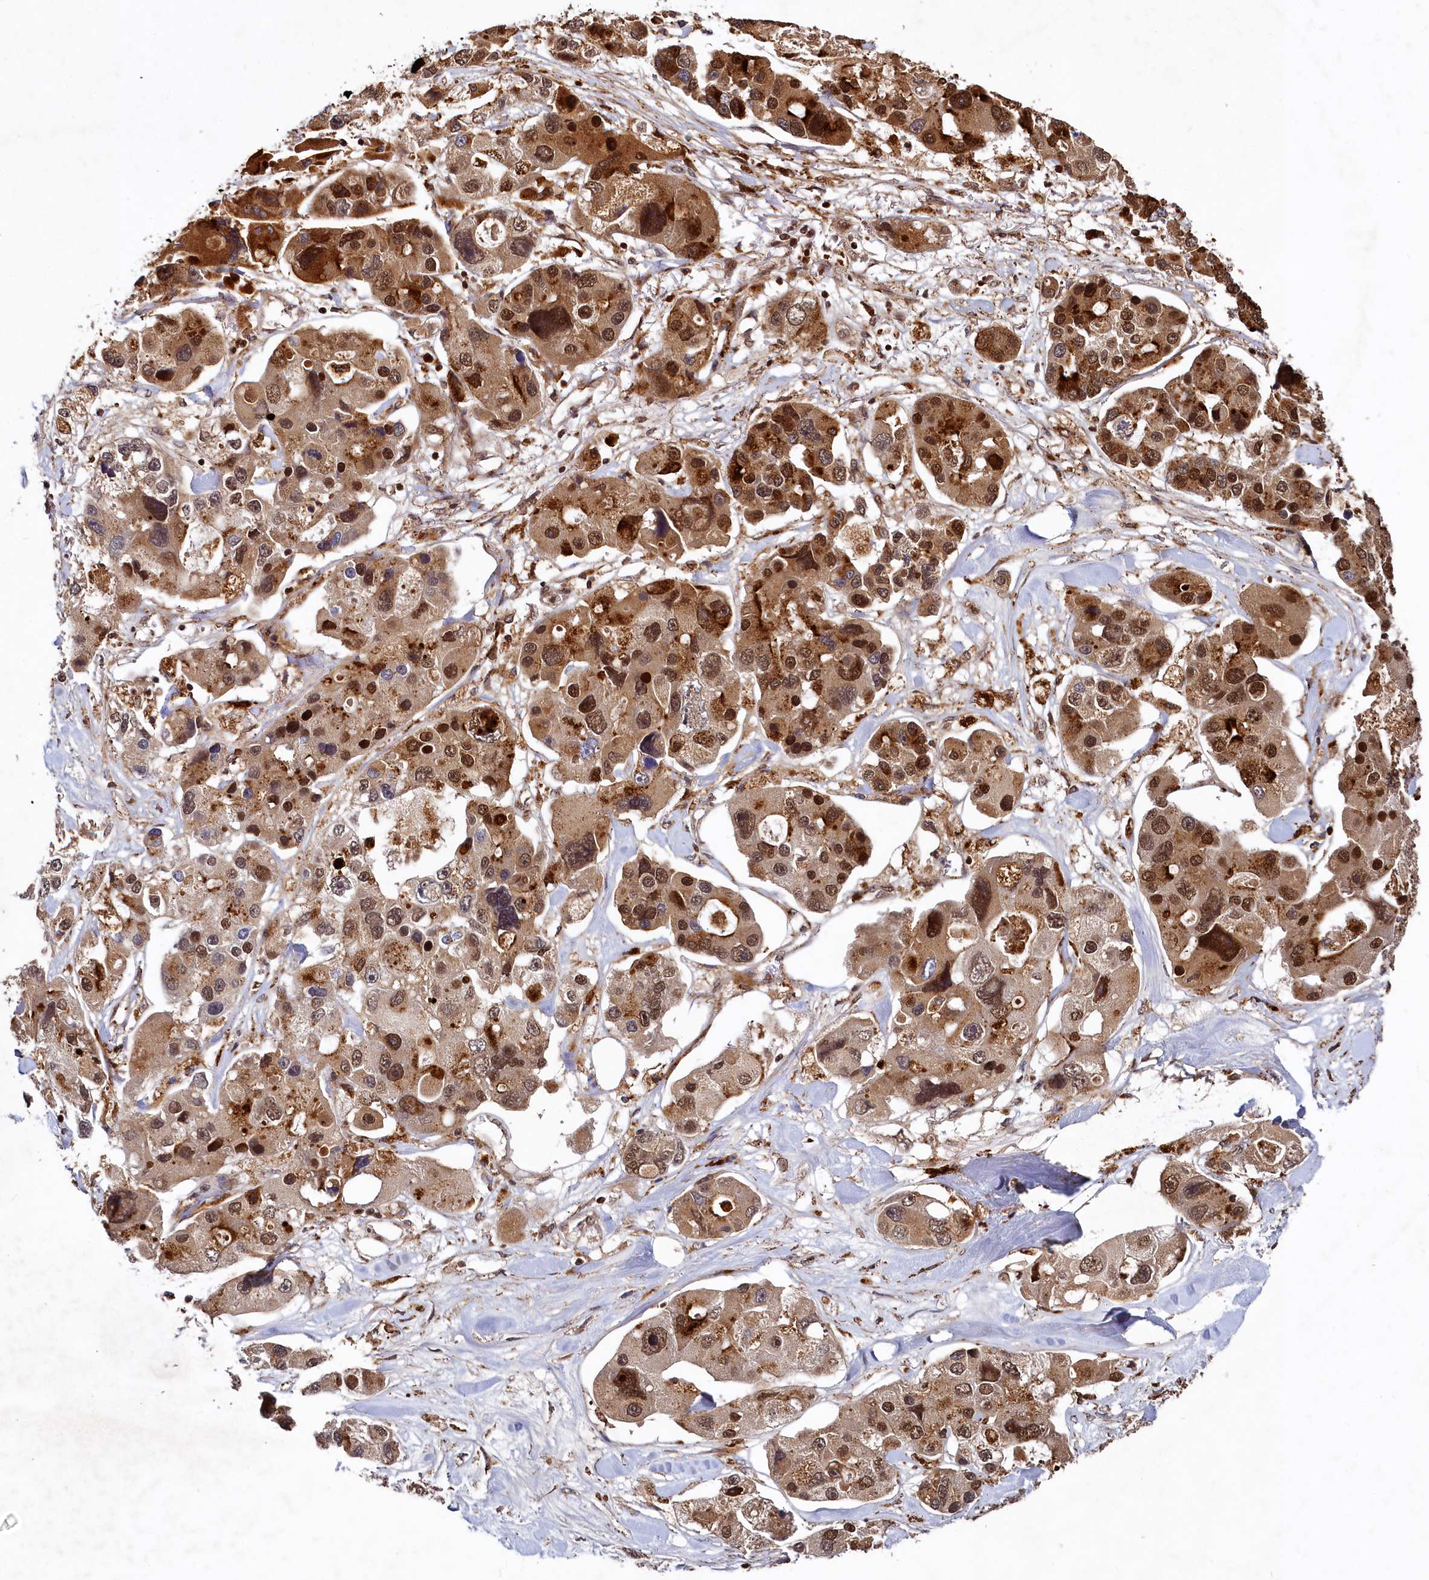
{"staining": {"intensity": "strong", "quantity": "25%-75%", "location": "cytoplasmic/membranous,nuclear"}, "tissue": "lung cancer", "cell_type": "Tumor cells", "image_type": "cancer", "snomed": [{"axis": "morphology", "description": "Adenocarcinoma, NOS"}, {"axis": "topography", "description": "Lung"}], "caption": "Brown immunohistochemical staining in human adenocarcinoma (lung) displays strong cytoplasmic/membranous and nuclear expression in approximately 25%-75% of tumor cells.", "gene": "TRIM23", "patient": {"sex": "female", "age": 54}}